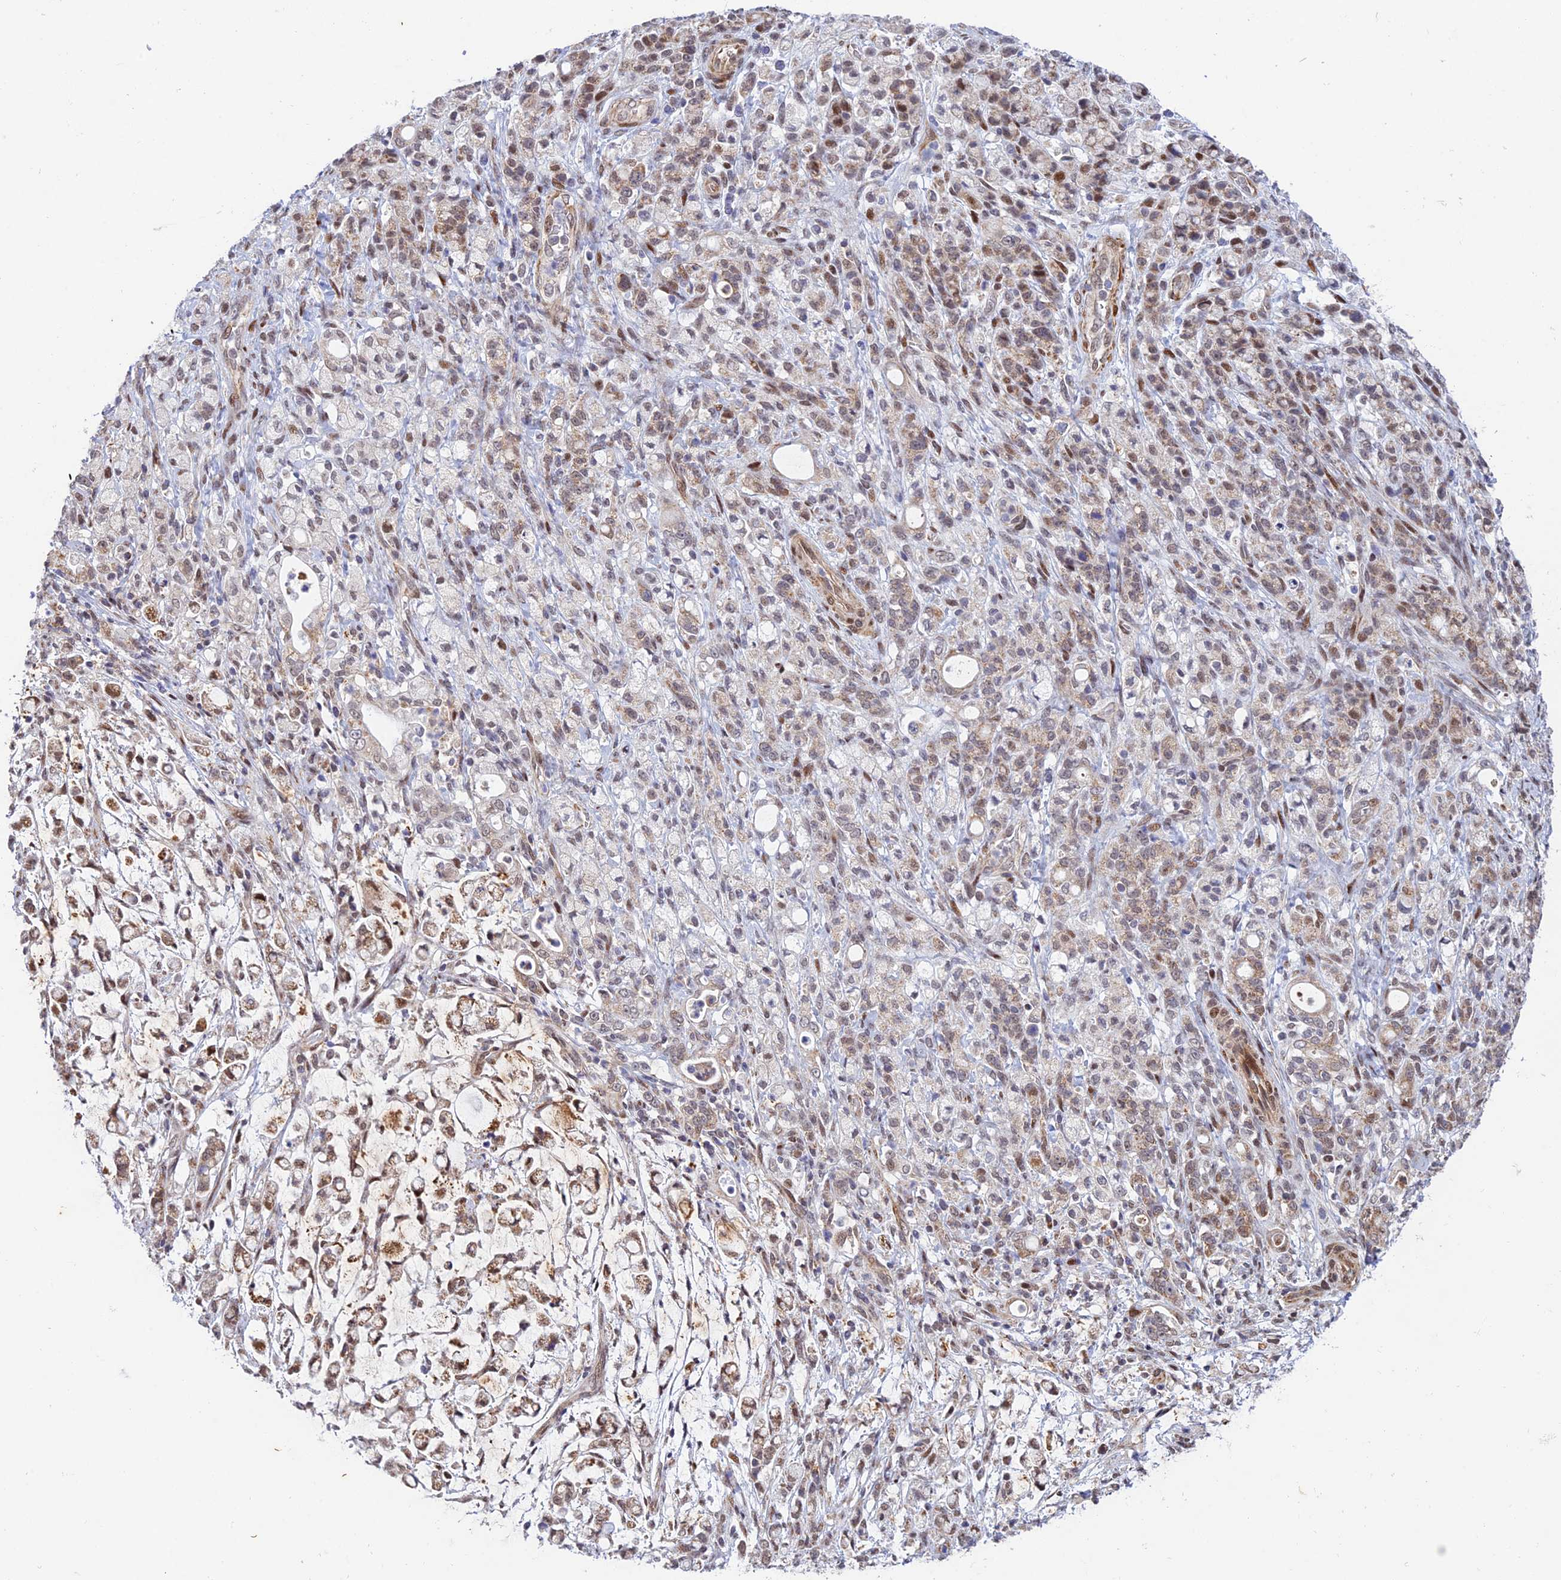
{"staining": {"intensity": "weak", "quantity": "25%-75%", "location": "cytoplasmic/membranous,nuclear"}, "tissue": "stomach cancer", "cell_type": "Tumor cells", "image_type": "cancer", "snomed": [{"axis": "morphology", "description": "Adenocarcinoma, NOS"}, {"axis": "topography", "description": "Stomach"}], "caption": "Approximately 25%-75% of tumor cells in adenocarcinoma (stomach) reveal weak cytoplasmic/membranous and nuclear protein staining as visualized by brown immunohistochemical staining.", "gene": "WDR55", "patient": {"sex": "female", "age": 60}}